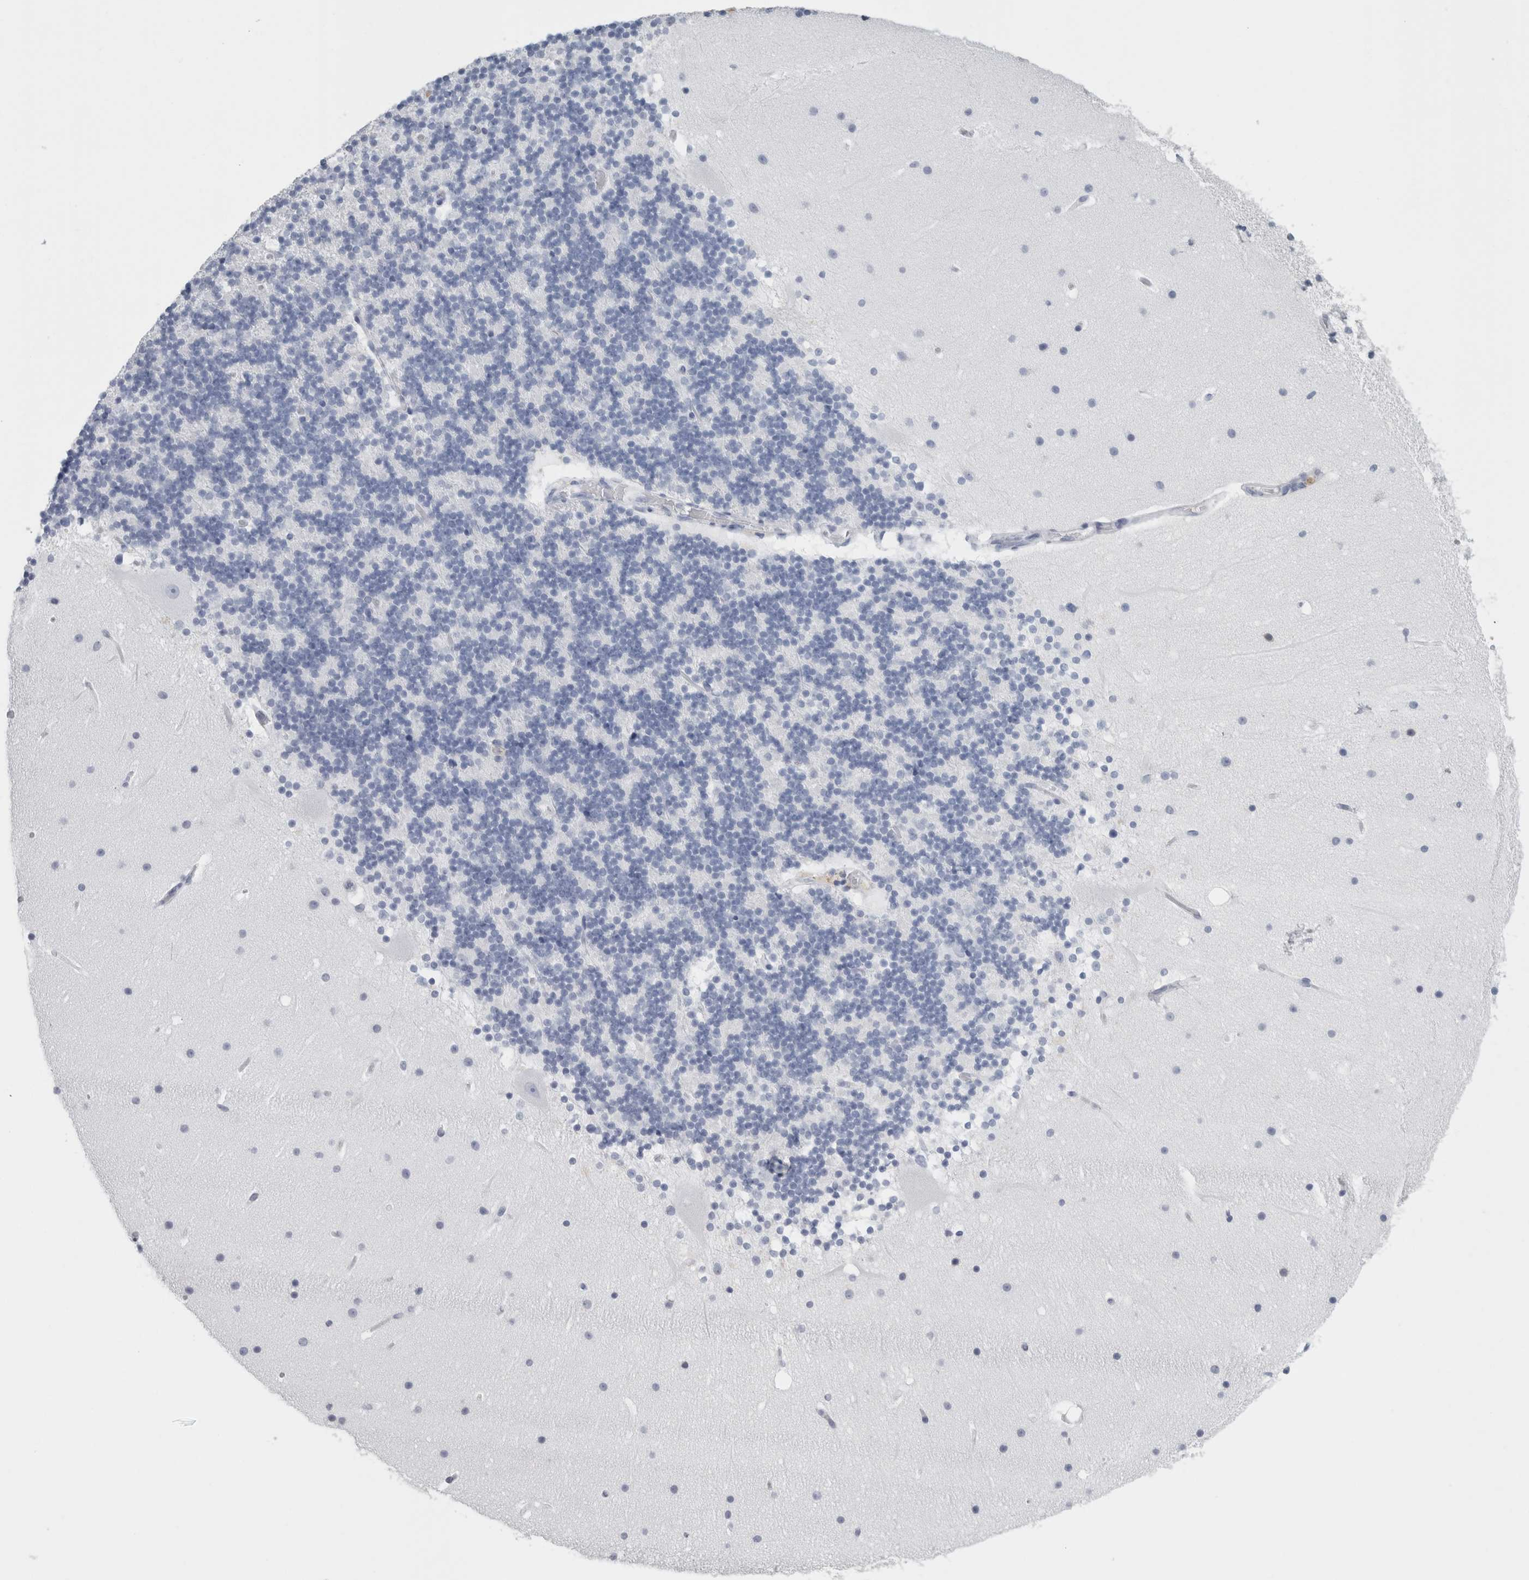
{"staining": {"intensity": "negative", "quantity": "none", "location": "none"}, "tissue": "cerebellum", "cell_type": "Cells in granular layer", "image_type": "normal", "snomed": [{"axis": "morphology", "description": "Normal tissue, NOS"}, {"axis": "topography", "description": "Cerebellum"}], "caption": "Image shows no significant protein positivity in cells in granular layer of benign cerebellum. (DAB immunohistochemistry visualized using brightfield microscopy, high magnification).", "gene": "TSPAN8", "patient": {"sex": "male", "age": 57}}